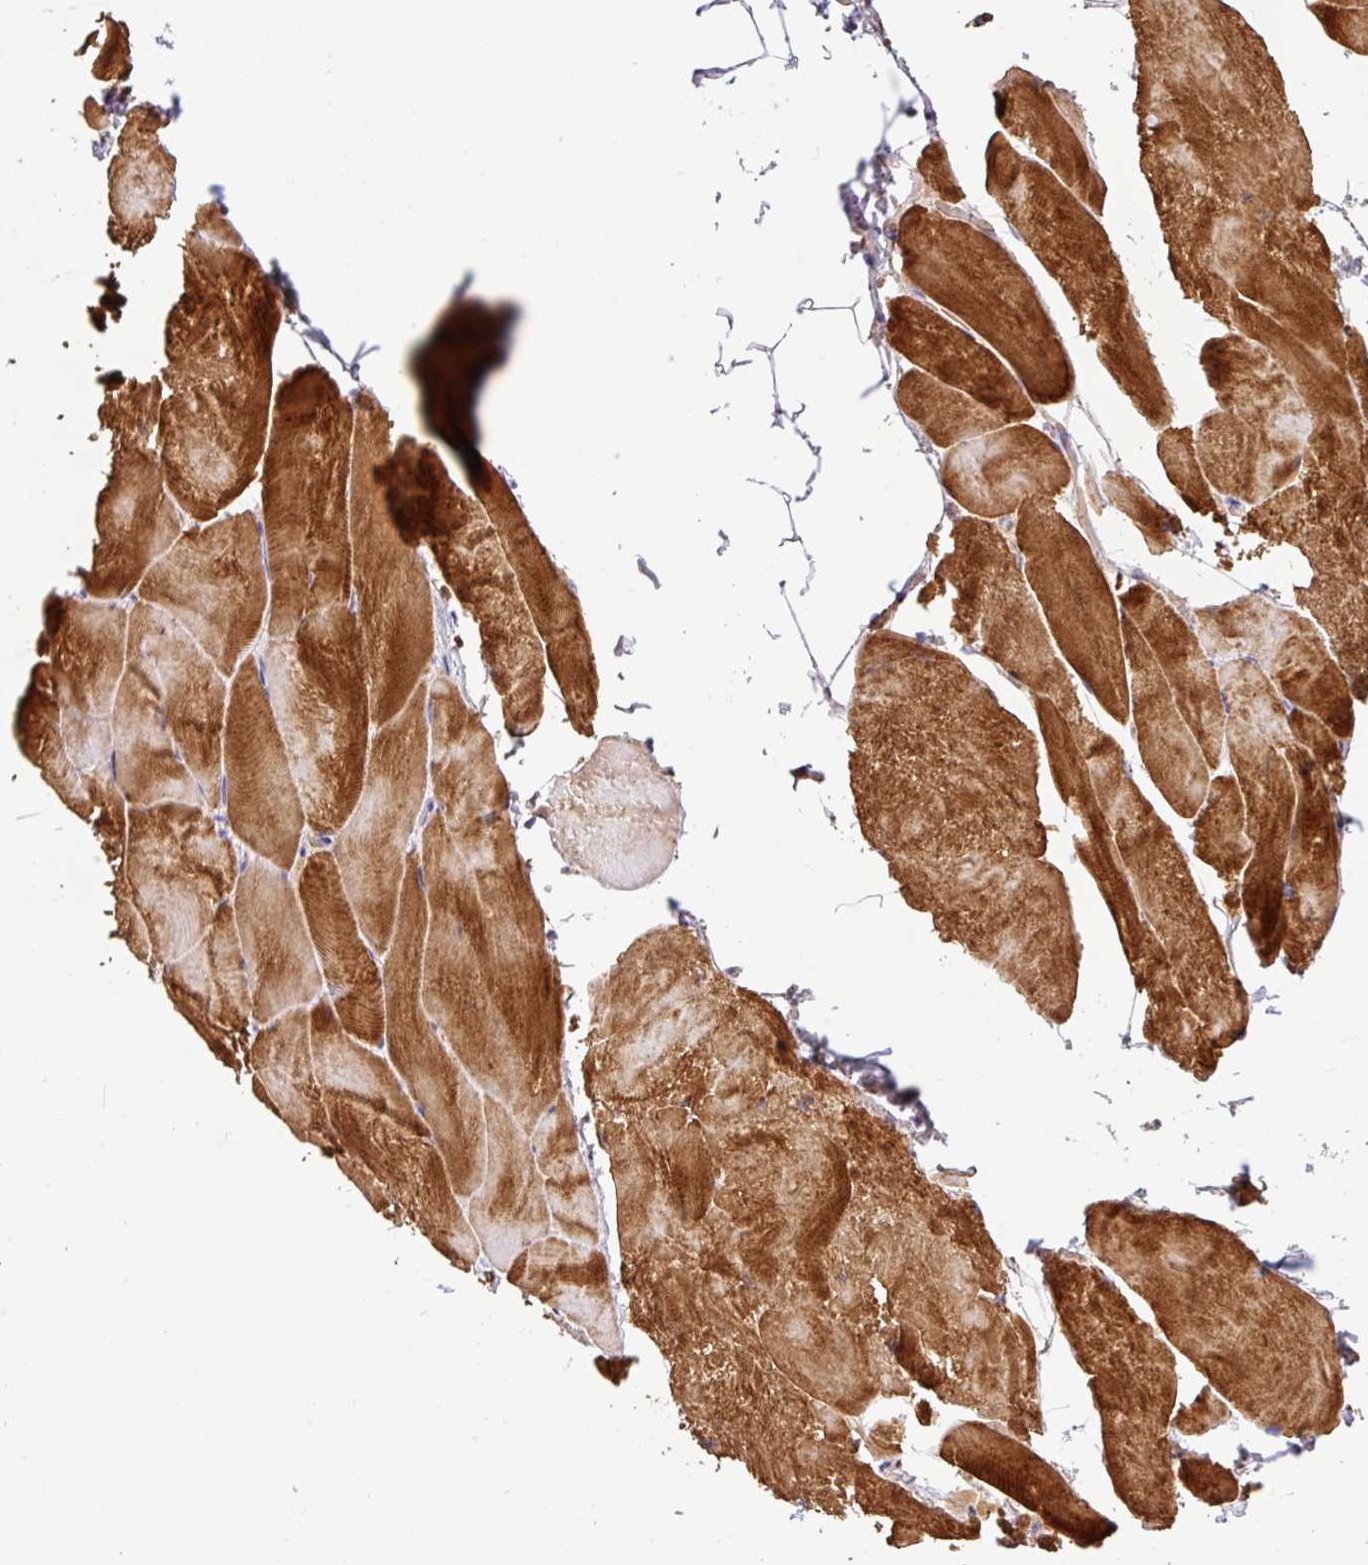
{"staining": {"intensity": "strong", "quantity": "25%-75%", "location": "cytoplasmic/membranous"}, "tissue": "skeletal muscle", "cell_type": "Myocytes", "image_type": "normal", "snomed": [{"axis": "morphology", "description": "Normal tissue, NOS"}, {"axis": "topography", "description": "Skeletal muscle"}], "caption": "This photomicrograph demonstrates immunohistochemistry staining of benign skeletal muscle, with high strong cytoplasmic/membranous staining in about 25%-75% of myocytes.", "gene": "C1QTNF9B", "patient": {"sex": "female", "age": 64}}